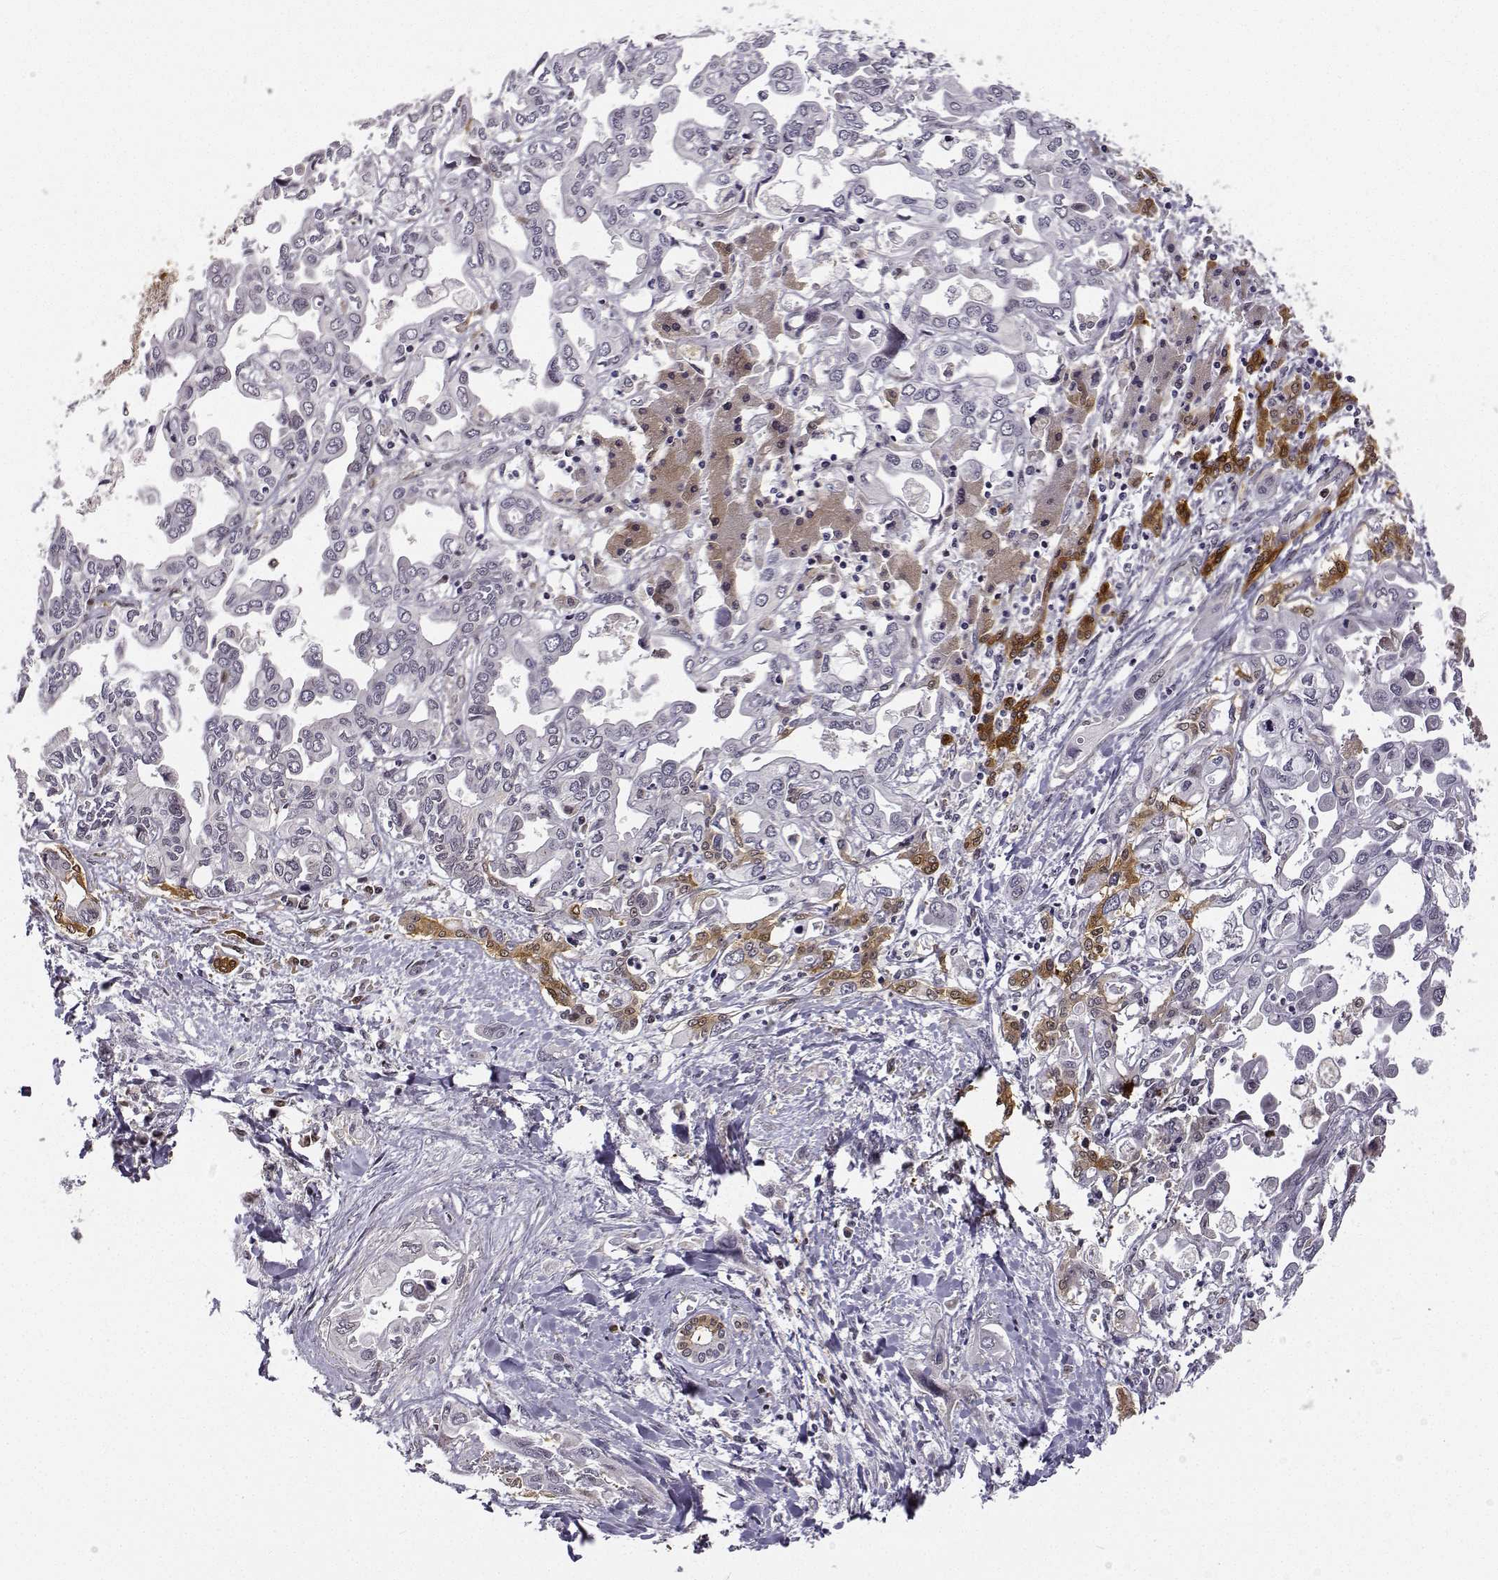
{"staining": {"intensity": "negative", "quantity": "none", "location": "none"}, "tissue": "liver cancer", "cell_type": "Tumor cells", "image_type": "cancer", "snomed": [{"axis": "morphology", "description": "Cholangiocarcinoma"}, {"axis": "topography", "description": "Liver"}], "caption": "Tumor cells are negative for protein expression in human liver cholangiocarcinoma. The staining was performed using DAB to visualize the protein expression in brown, while the nuclei were stained in blue with hematoxylin (Magnification: 20x).", "gene": "PHGDH", "patient": {"sex": "female", "age": 64}}